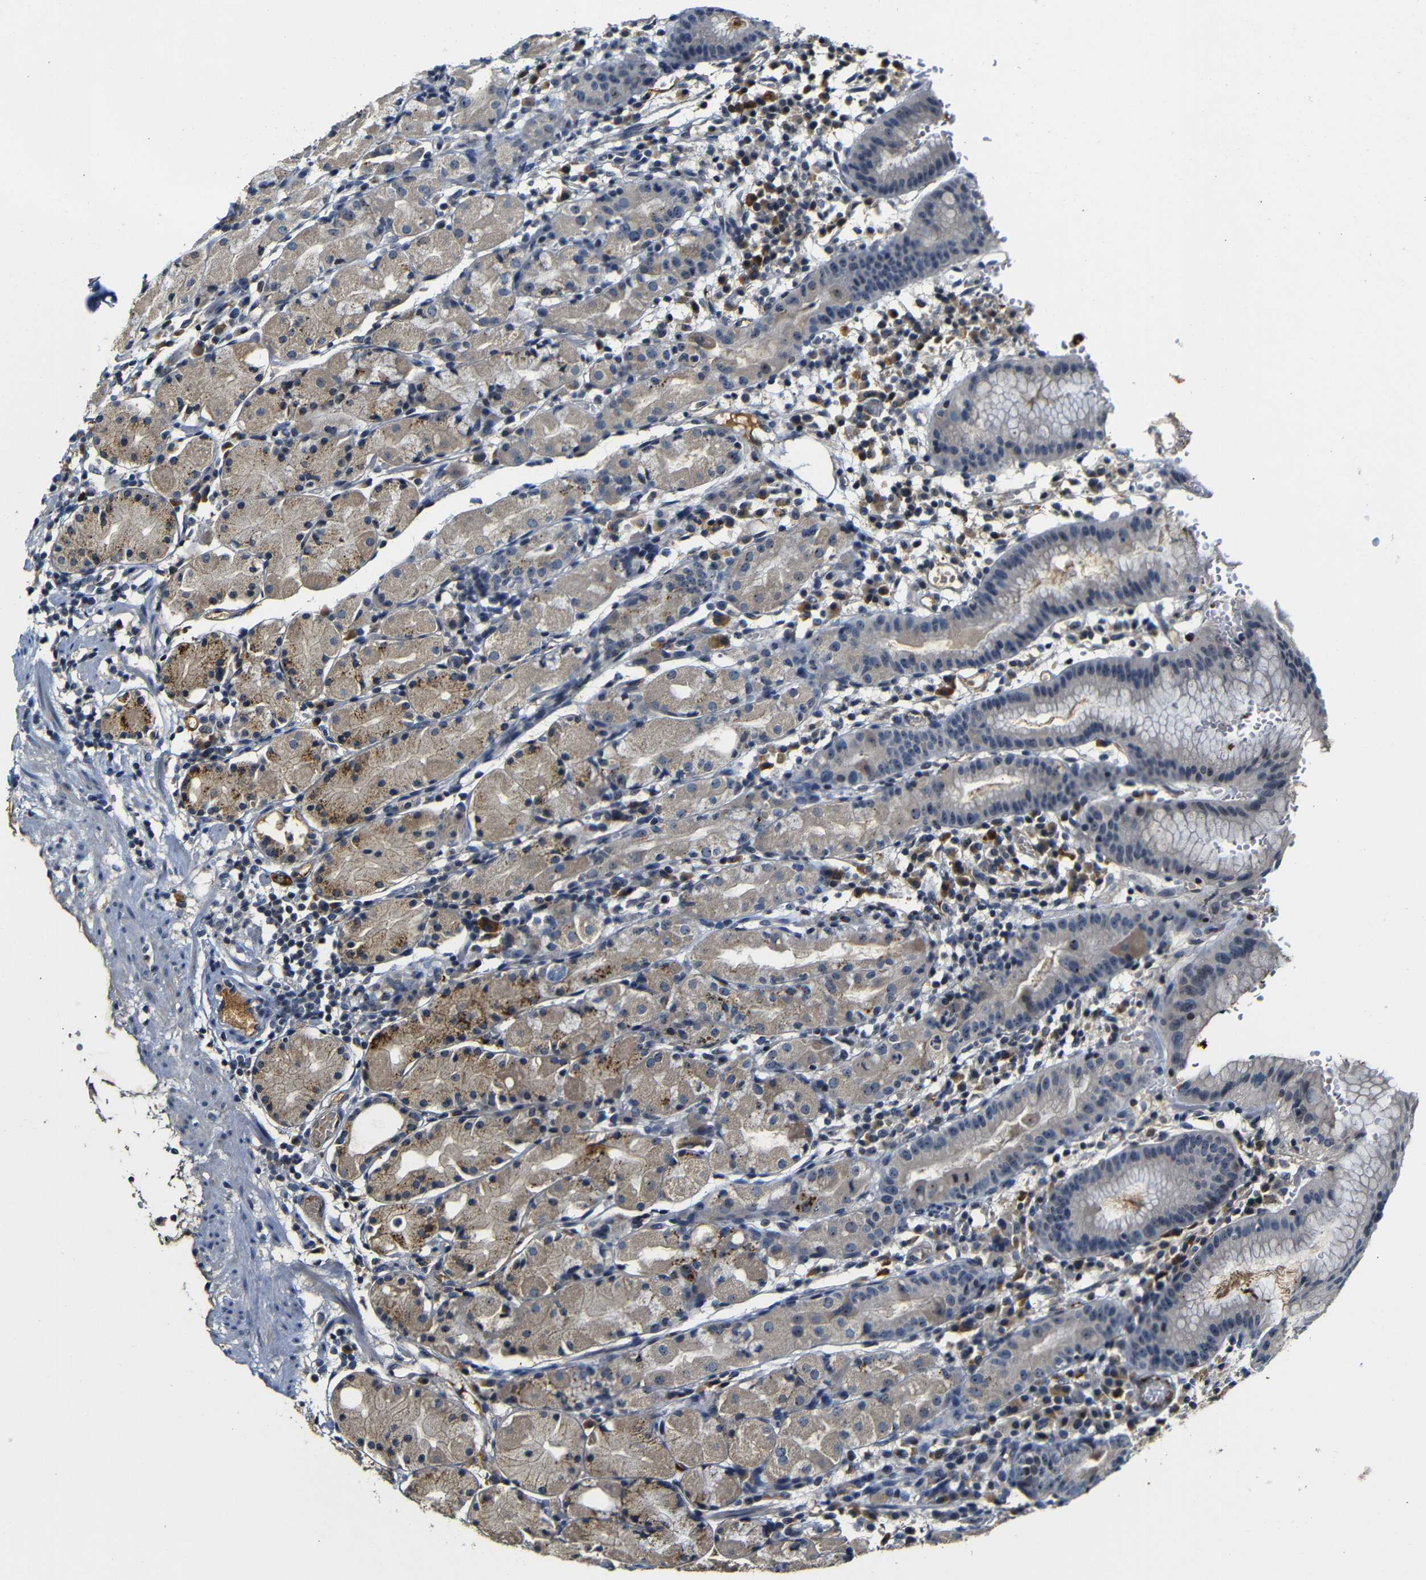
{"staining": {"intensity": "moderate", "quantity": "25%-75%", "location": "nuclear"}, "tissue": "stomach", "cell_type": "Glandular cells", "image_type": "normal", "snomed": [{"axis": "morphology", "description": "Normal tissue, NOS"}, {"axis": "topography", "description": "Stomach"}, {"axis": "topography", "description": "Stomach, lower"}], "caption": "The histopathology image demonstrates immunohistochemical staining of benign stomach. There is moderate nuclear positivity is appreciated in about 25%-75% of glandular cells. The staining is performed using DAB (3,3'-diaminobenzidine) brown chromogen to label protein expression. The nuclei are counter-stained blue using hematoxylin.", "gene": "MYC", "patient": {"sex": "female", "age": 75}}